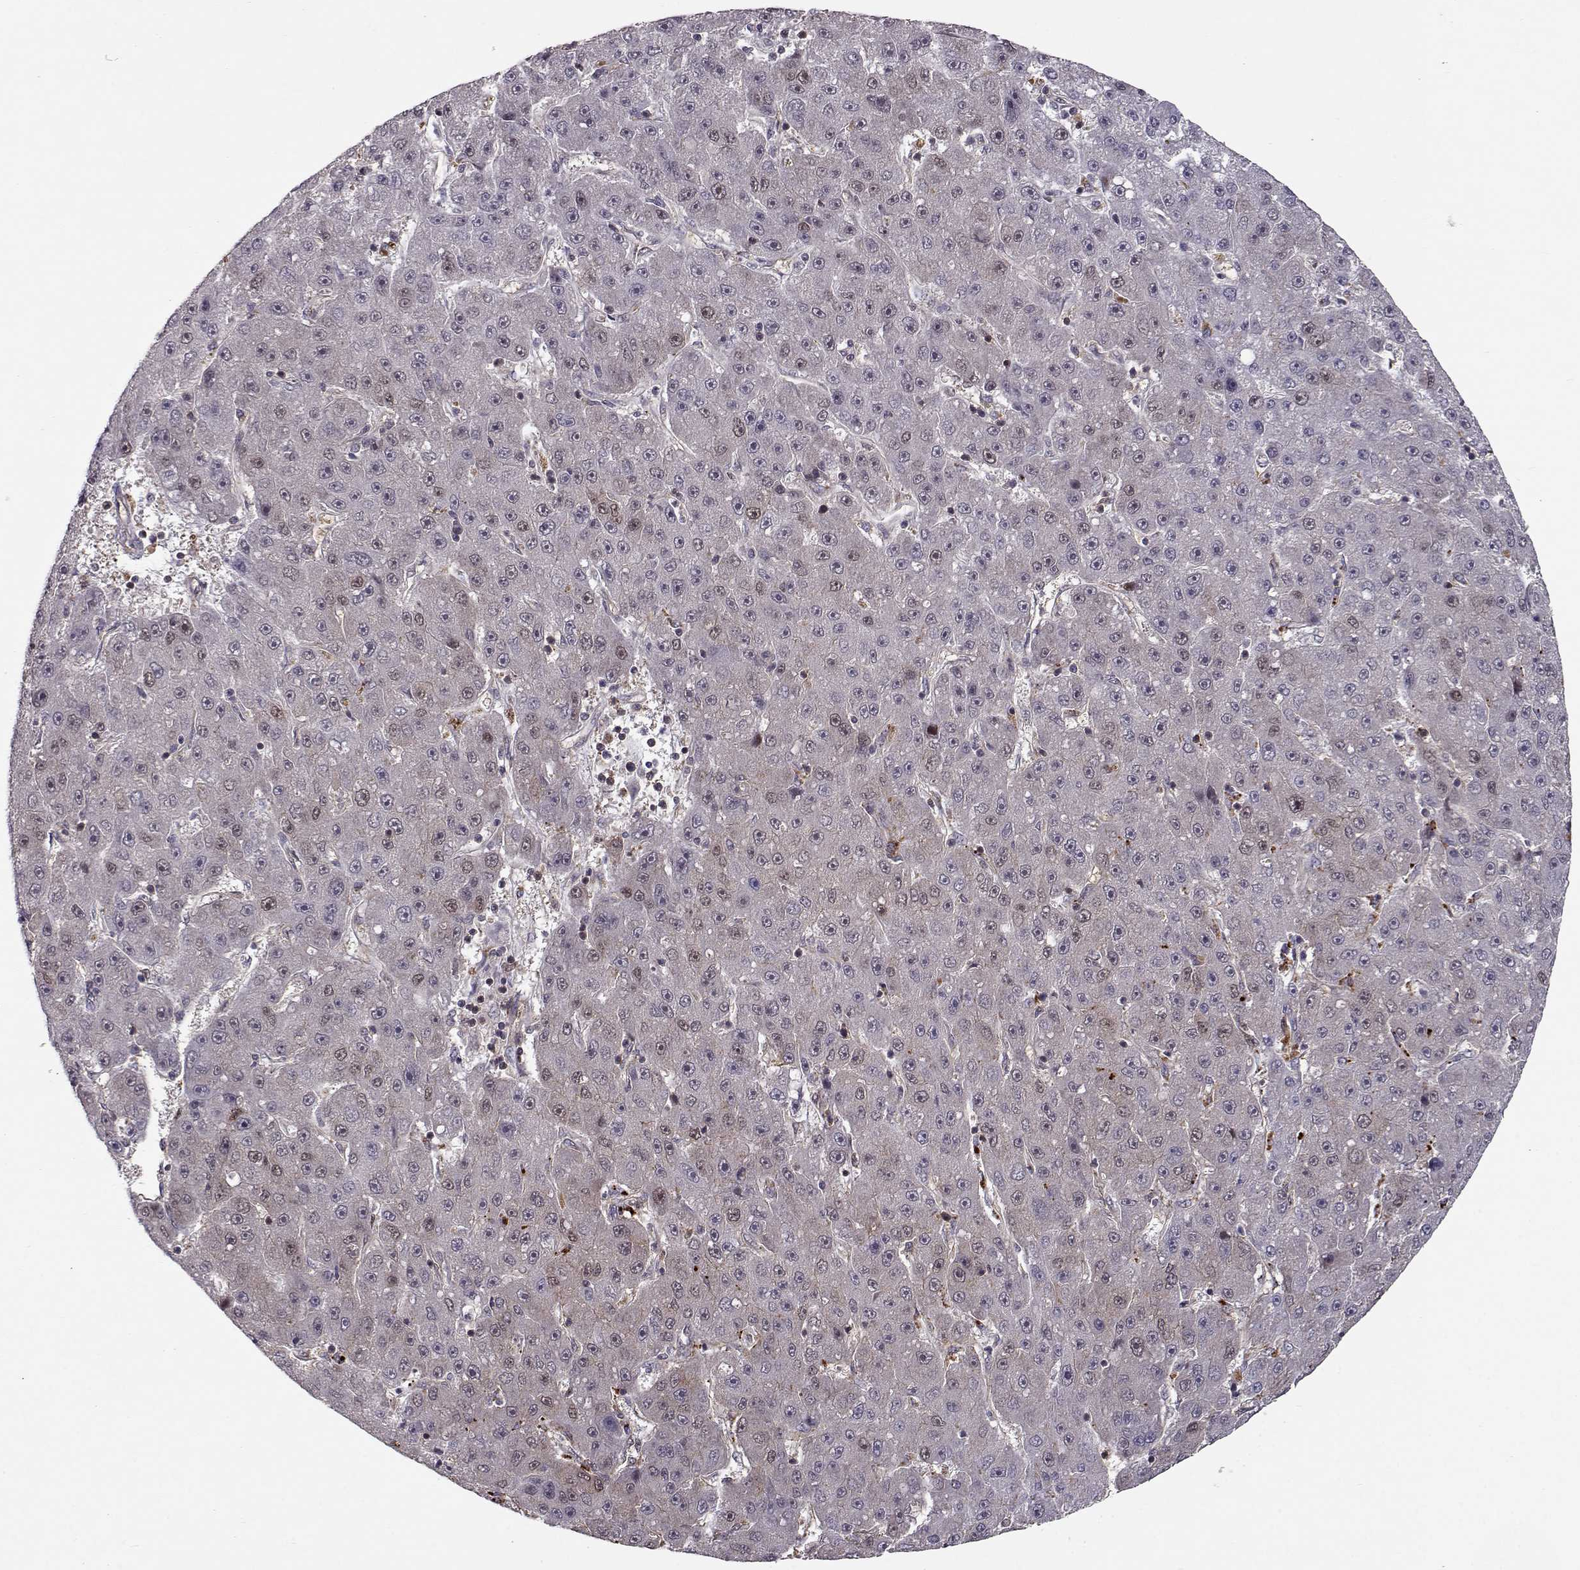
{"staining": {"intensity": "negative", "quantity": "none", "location": "none"}, "tissue": "liver cancer", "cell_type": "Tumor cells", "image_type": "cancer", "snomed": [{"axis": "morphology", "description": "Carcinoma, Hepatocellular, NOS"}, {"axis": "topography", "description": "Liver"}], "caption": "Tumor cells show no significant protein staining in liver cancer. The staining was performed using DAB to visualize the protein expression in brown, while the nuclei were stained in blue with hematoxylin (Magnification: 20x).", "gene": "RANBP1", "patient": {"sex": "male", "age": 67}}